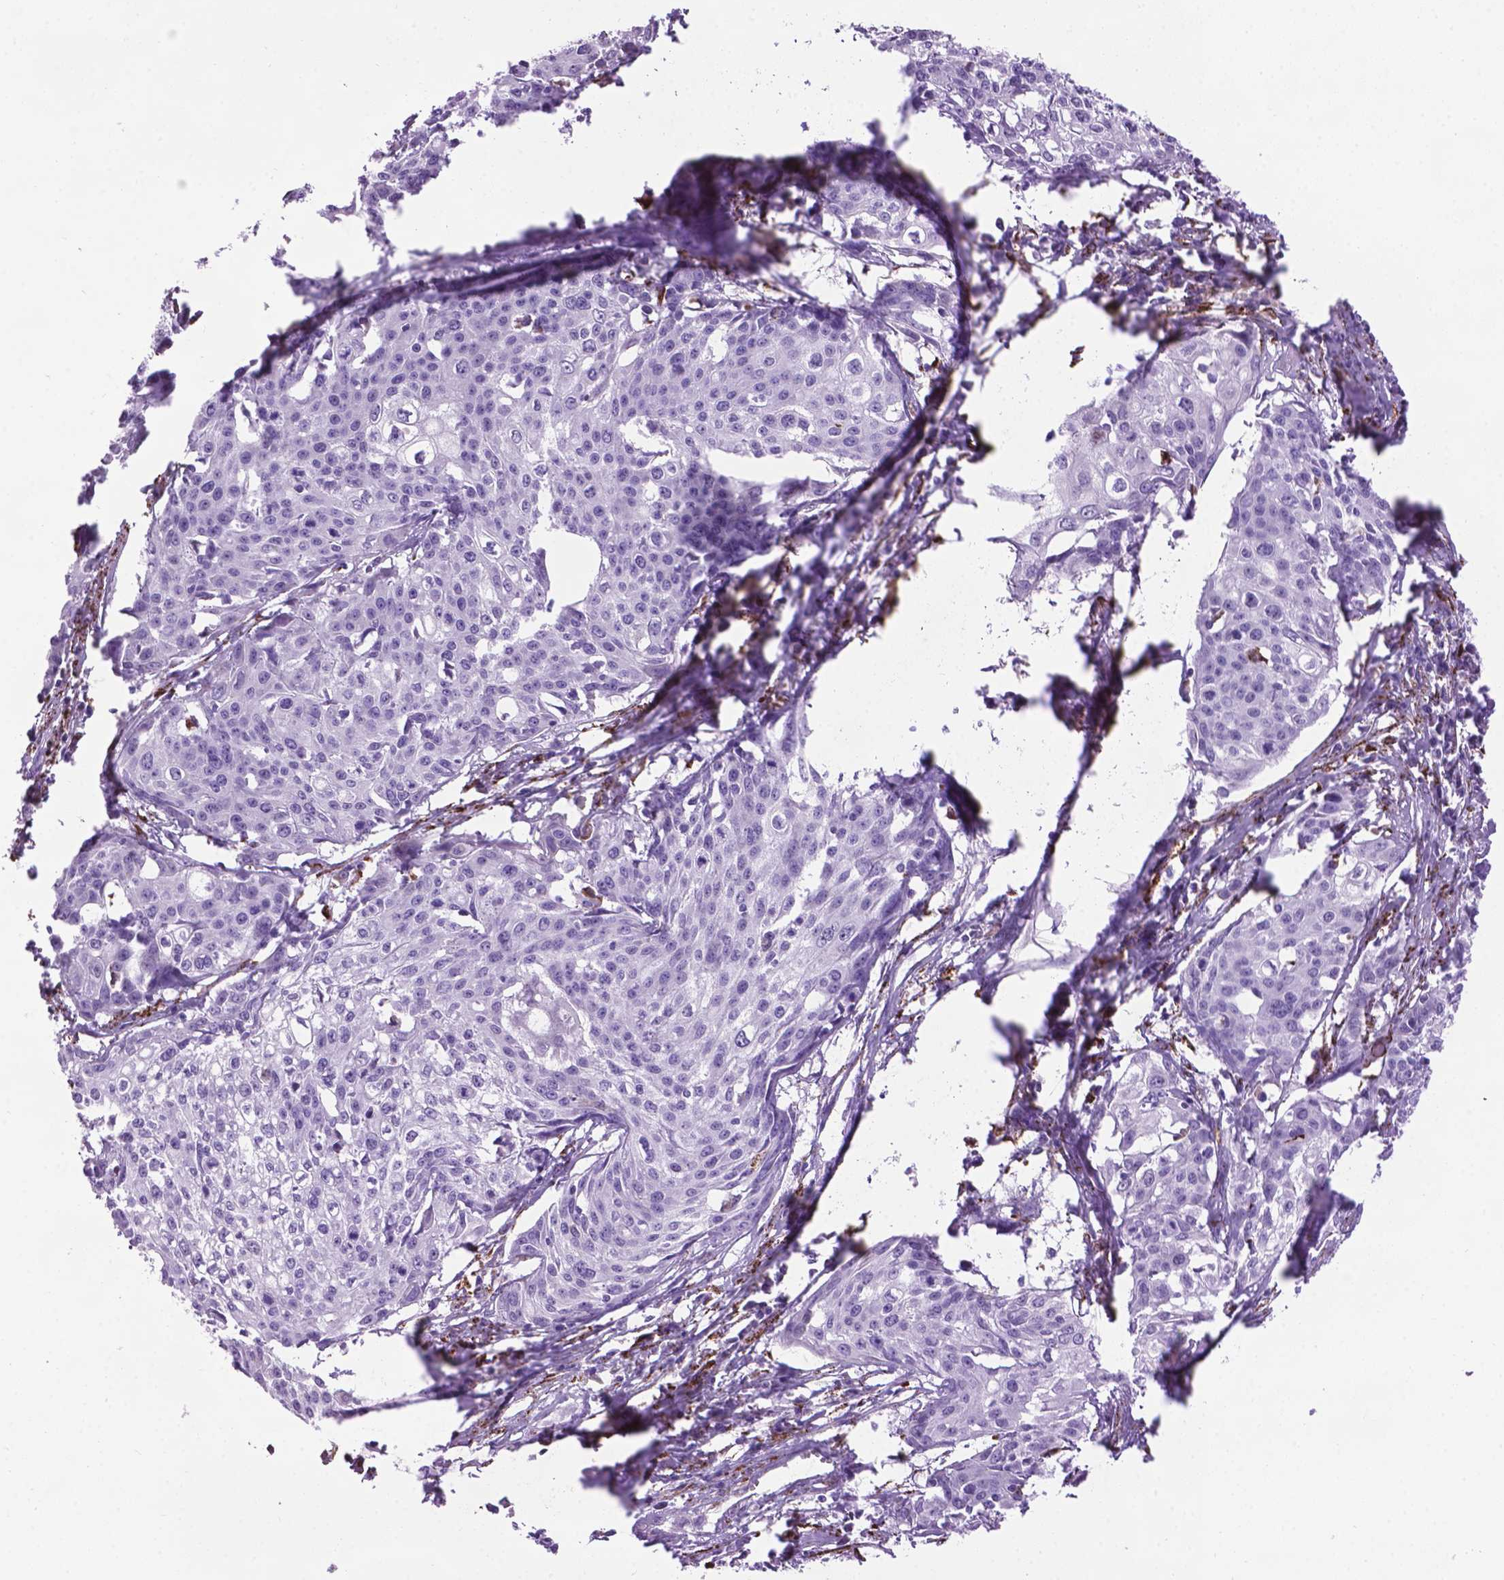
{"staining": {"intensity": "negative", "quantity": "none", "location": "none"}, "tissue": "cervical cancer", "cell_type": "Tumor cells", "image_type": "cancer", "snomed": [{"axis": "morphology", "description": "Squamous cell carcinoma, NOS"}, {"axis": "topography", "description": "Cervix"}], "caption": "DAB (3,3'-diaminobenzidine) immunohistochemical staining of human cervical cancer (squamous cell carcinoma) shows no significant positivity in tumor cells.", "gene": "TMEM132E", "patient": {"sex": "female", "age": 39}}